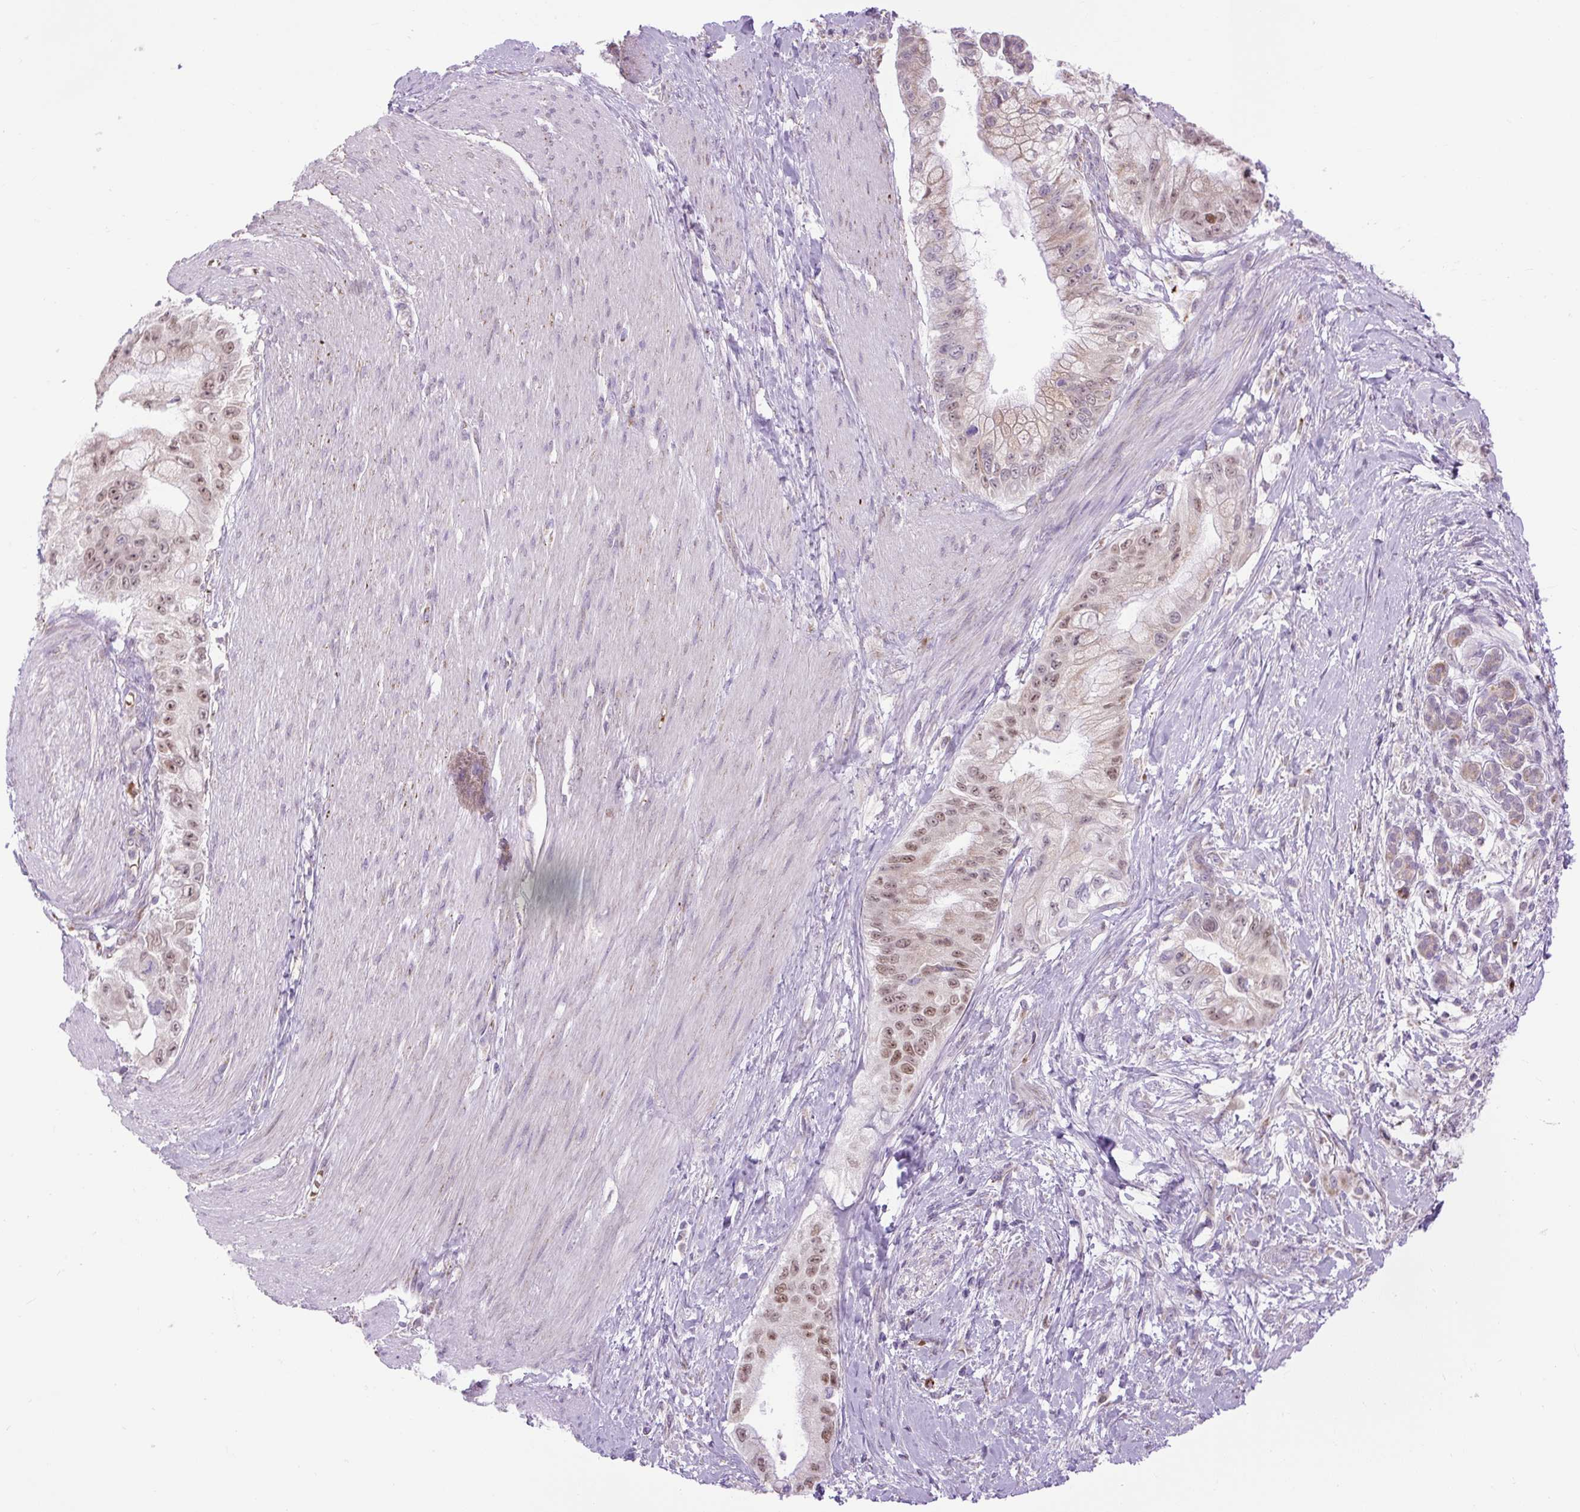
{"staining": {"intensity": "moderate", "quantity": ">75%", "location": "nuclear"}, "tissue": "pancreatic cancer", "cell_type": "Tumor cells", "image_type": "cancer", "snomed": [{"axis": "morphology", "description": "Adenocarcinoma, NOS"}, {"axis": "topography", "description": "Pancreas"}], "caption": "Adenocarcinoma (pancreatic) stained with a protein marker displays moderate staining in tumor cells.", "gene": "SCO2", "patient": {"sex": "male", "age": 48}}